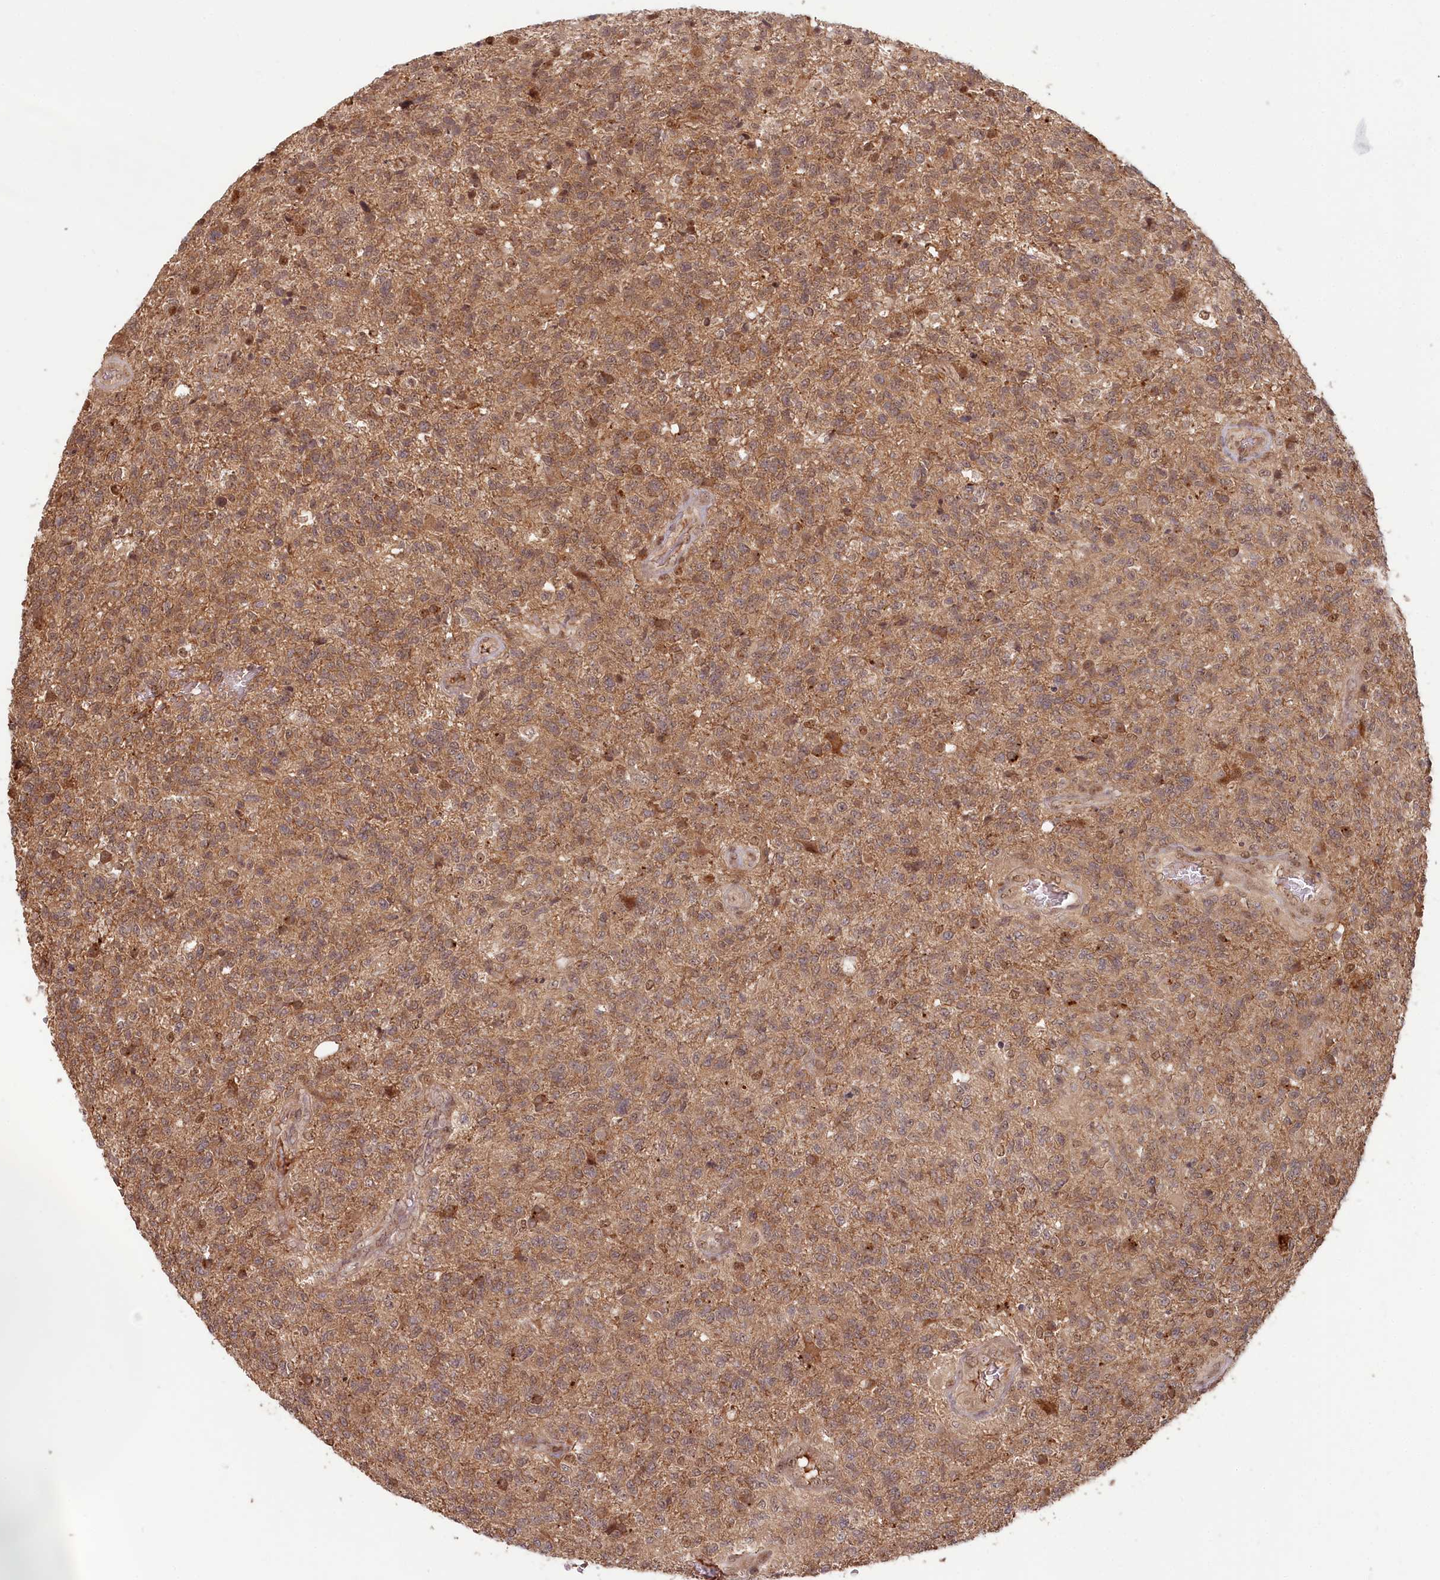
{"staining": {"intensity": "moderate", "quantity": ">75%", "location": "cytoplasmic/membranous"}, "tissue": "glioma", "cell_type": "Tumor cells", "image_type": "cancer", "snomed": [{"axis": "morphology", "description": "Glioma, malignant, High grade"}, {"axis": "topography", "description": "Brain"}], "caption": "Glioma stained with a protein marker reveals moderate staining in tumor cells.", "gene": "WAPL", "patient": {"sex": "male", "age": 56}}